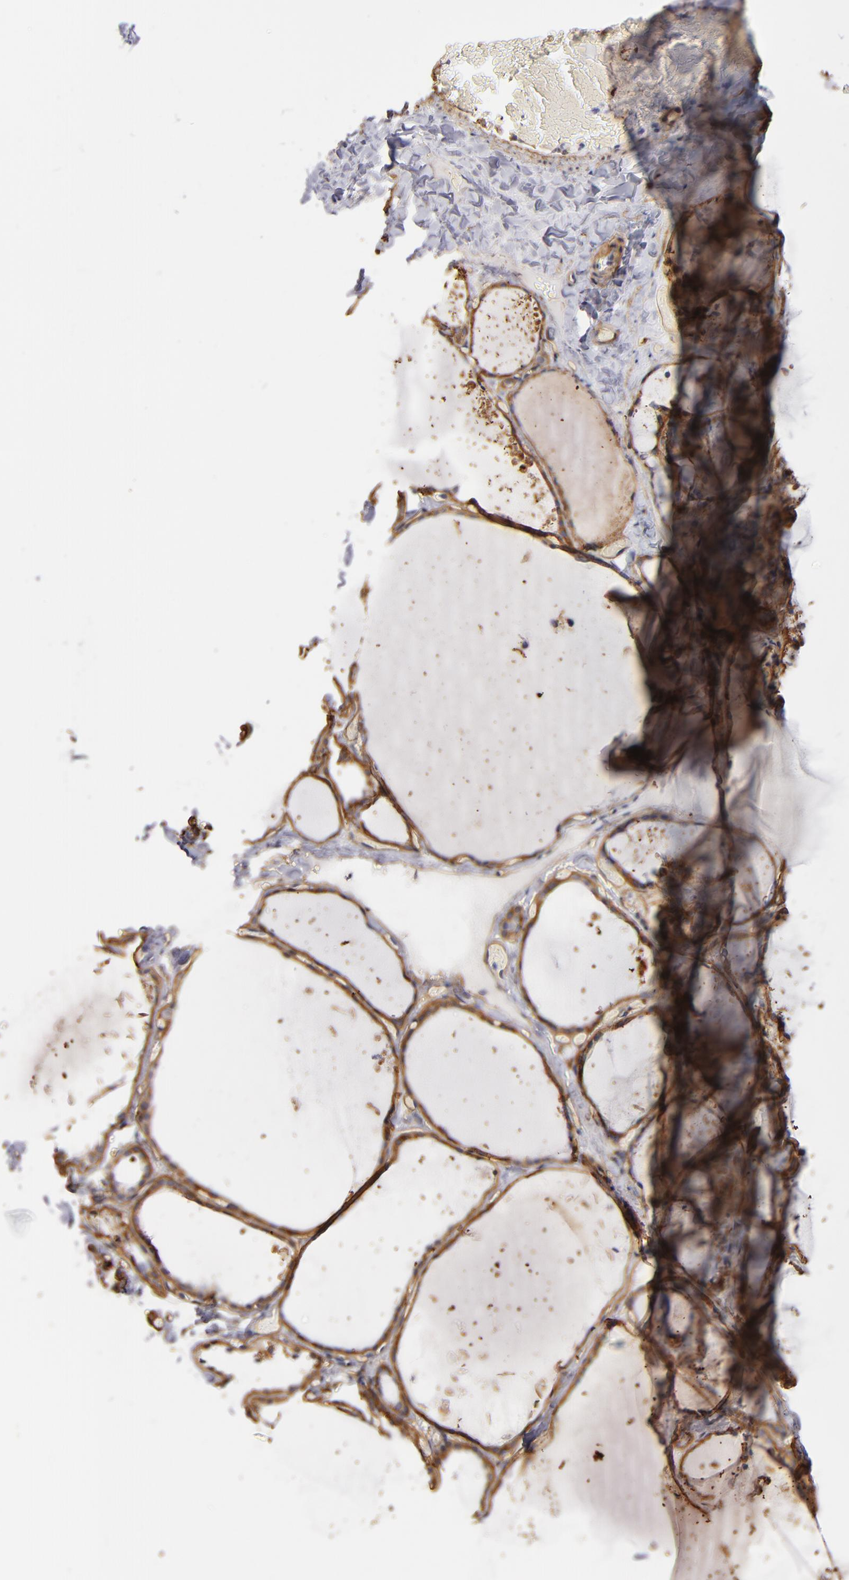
{"staining": {"intensity": "moderate", "quantity": ">75%", "location": "cytoplasmic/membranous"}, "tissue": "thyroid gland", "cell_type": "Glandular cells", "image_type": "normal", "snomed": [{"axis": "morphology", "description": "Normal tissue, NOS"}, {"axis": "topography", "description": "Thyroid gland"}], "caption": "Immunohistochemistry (IHC) staining of benign thyroid gland, which displays medium levels of moderate cytoplasmic/membranous positivity in about >75% of glandular cells indicating moderate cytoplasmic/membranous protein positivity. The staining was performed using DAB (3,3'-diaminobenzidine) (brown) for protein detection and nuclei were counterstained in hematoxylin (blue).", "gene": "LAMC1", "patient": {"sex": "female", "age": 22}}